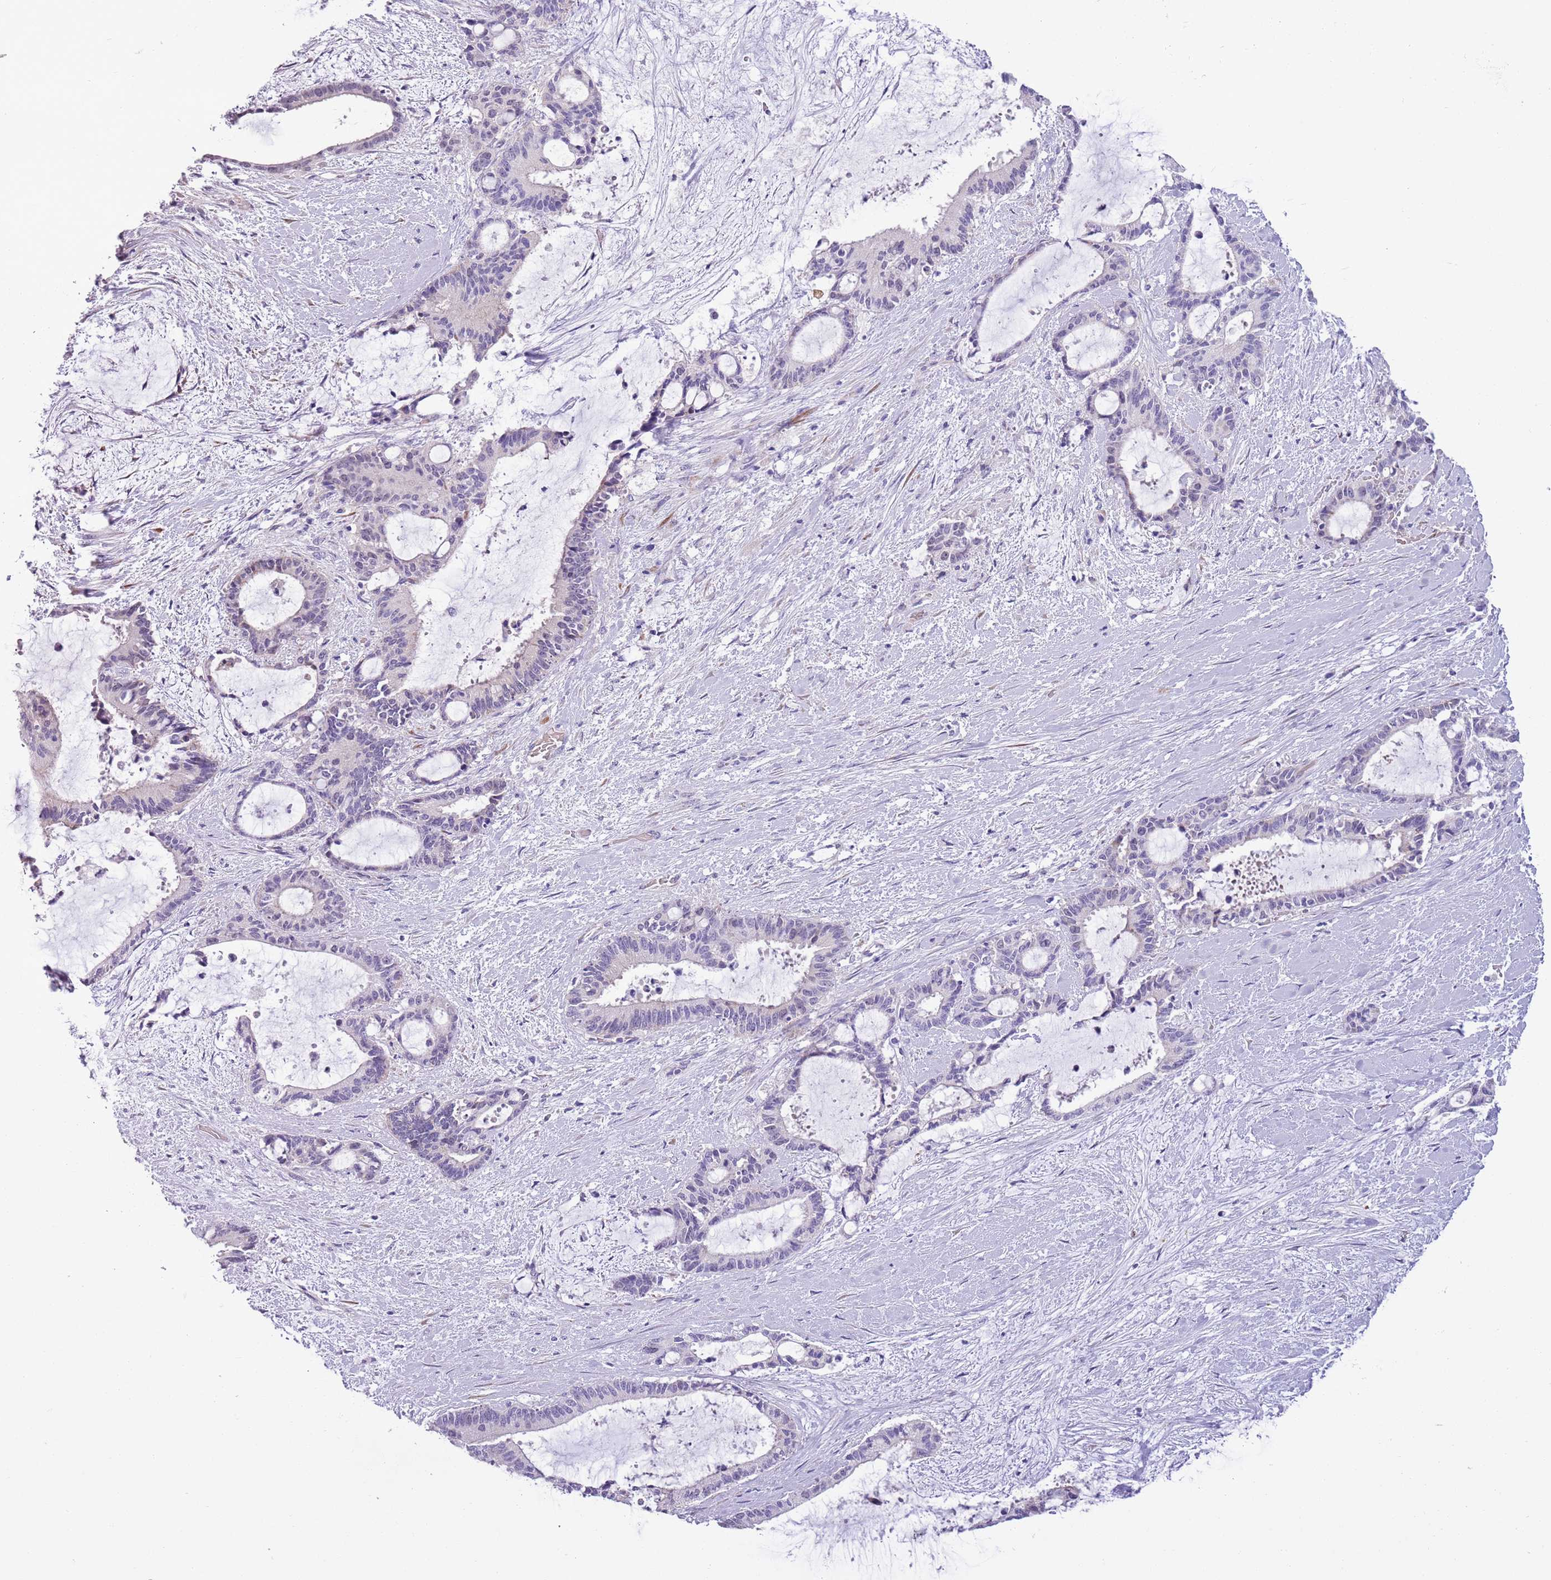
{"staining": {"intensity": "negative", "quantity": "none", "location": "none"}, "tissue": "liver cancer", "cell_type": "Tumor cells", "image_type": "cancer", "snomed": [{"axis": "morphology", "description": "Normal tissue, NOS"}, {"axis": "morphology", "description": "Cholangiocarcinoma"}, {"axis": "topography", "description": "Liver"}, {"axis": "topography", "description": "Peripheral nerve tissue"}], "caption": "Liver cancer (cholangiocarcinoma) was stained to show a protein in brown. There is no significant expression in tumor cells.", "gene": "MRPL32", "patient": {"sex": "female", "age": 73}}